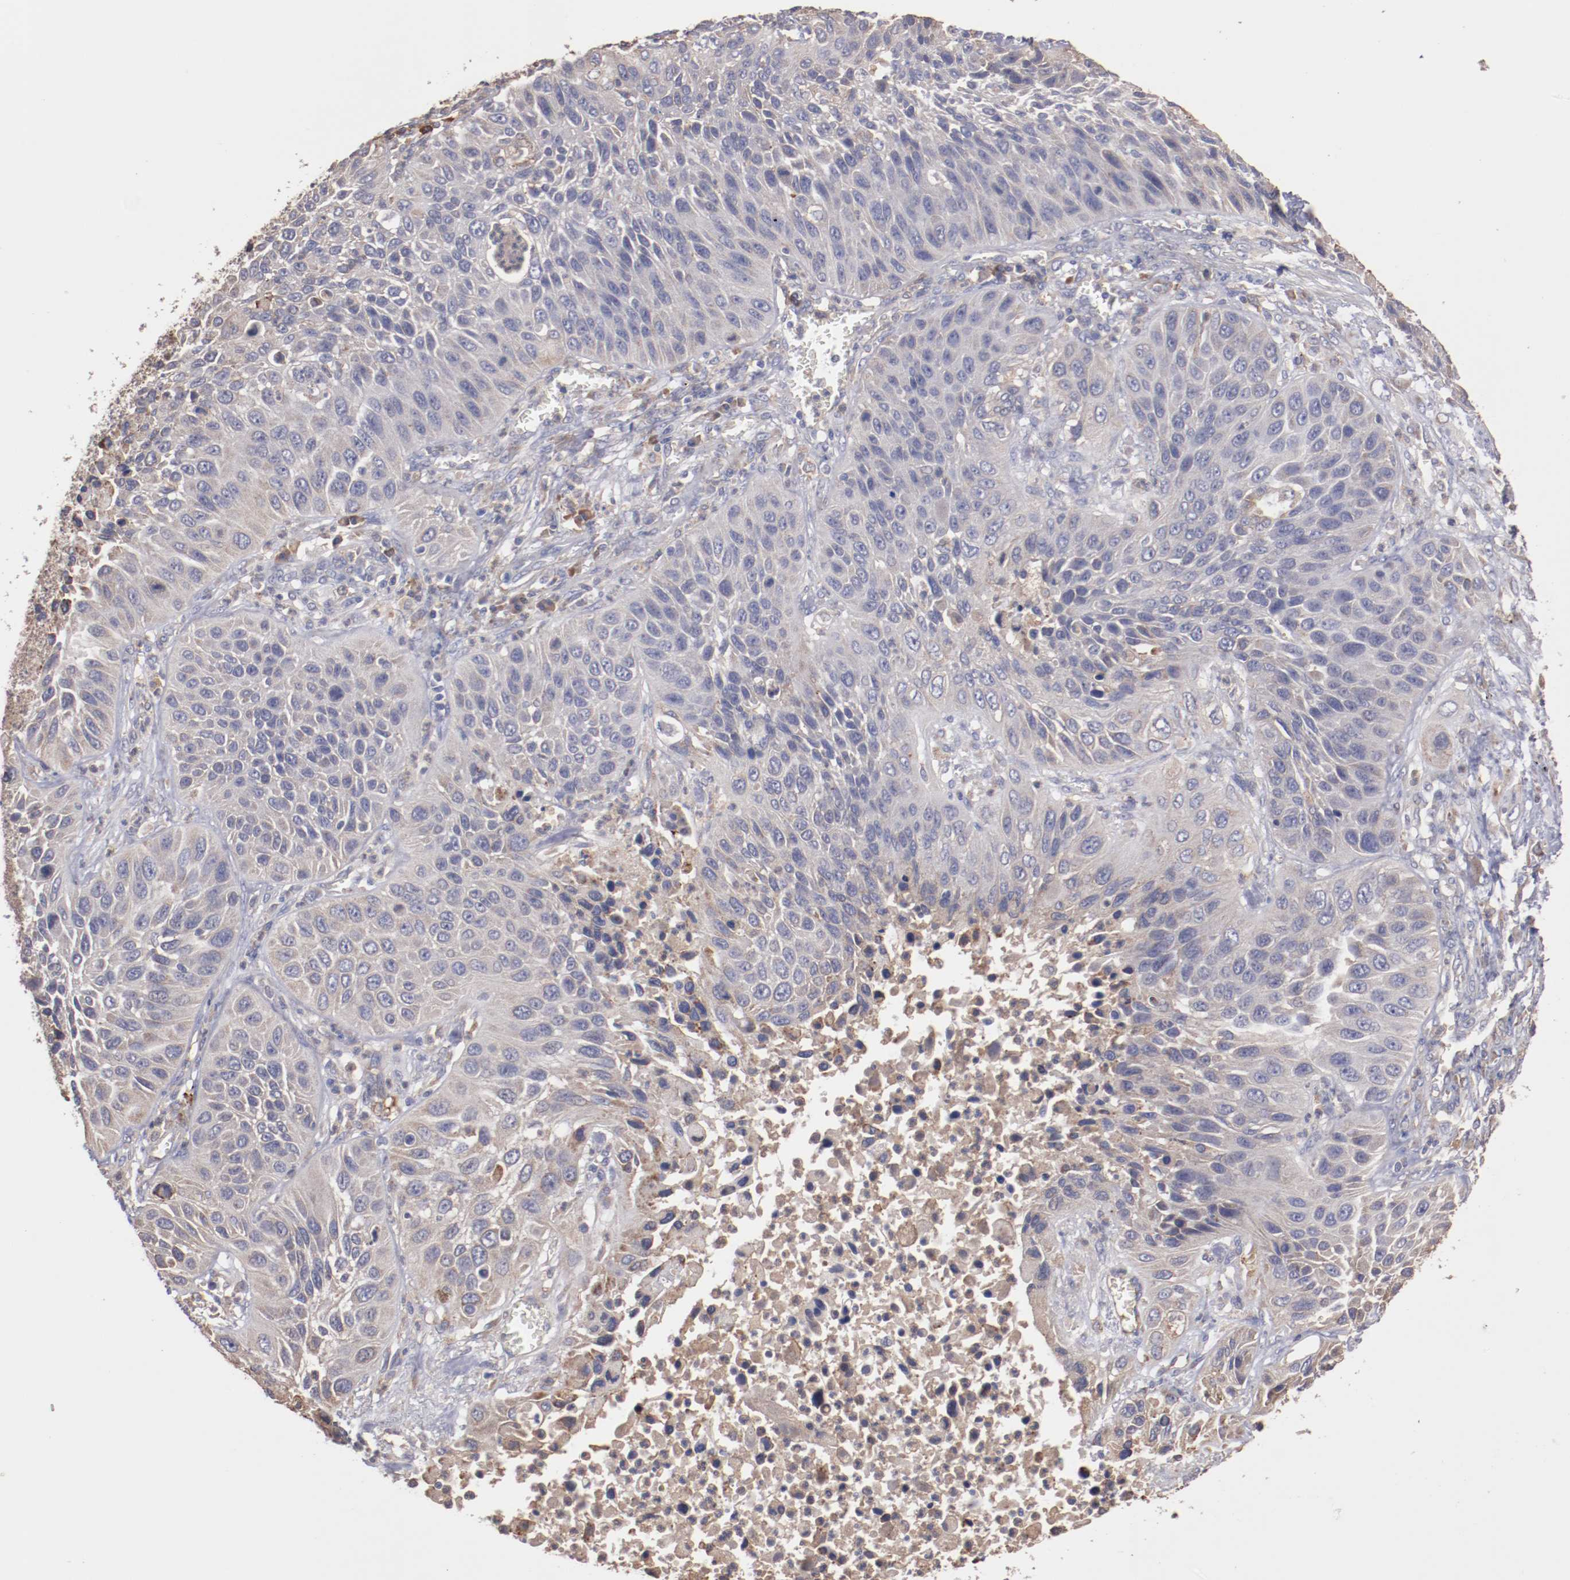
{"staining": {"intensity": "negative", "quantity": "none", "location": "none"}, "tissue": "lung cancer", "cell_type": "Tumor cells", "image_type": "cancer", "snomed": [{"axis": "morphology", "description": "Squamous cell carcinoma, NOS"}, {"axis": "topography", "description": "Lung"}], "caption": "The immunohistochemistry image has no significant expression in tumor cells of lung squamous cell carcinoma tissue.", "gene": "NFKBIE", "patient": {"sex": "female", "age": 76}}